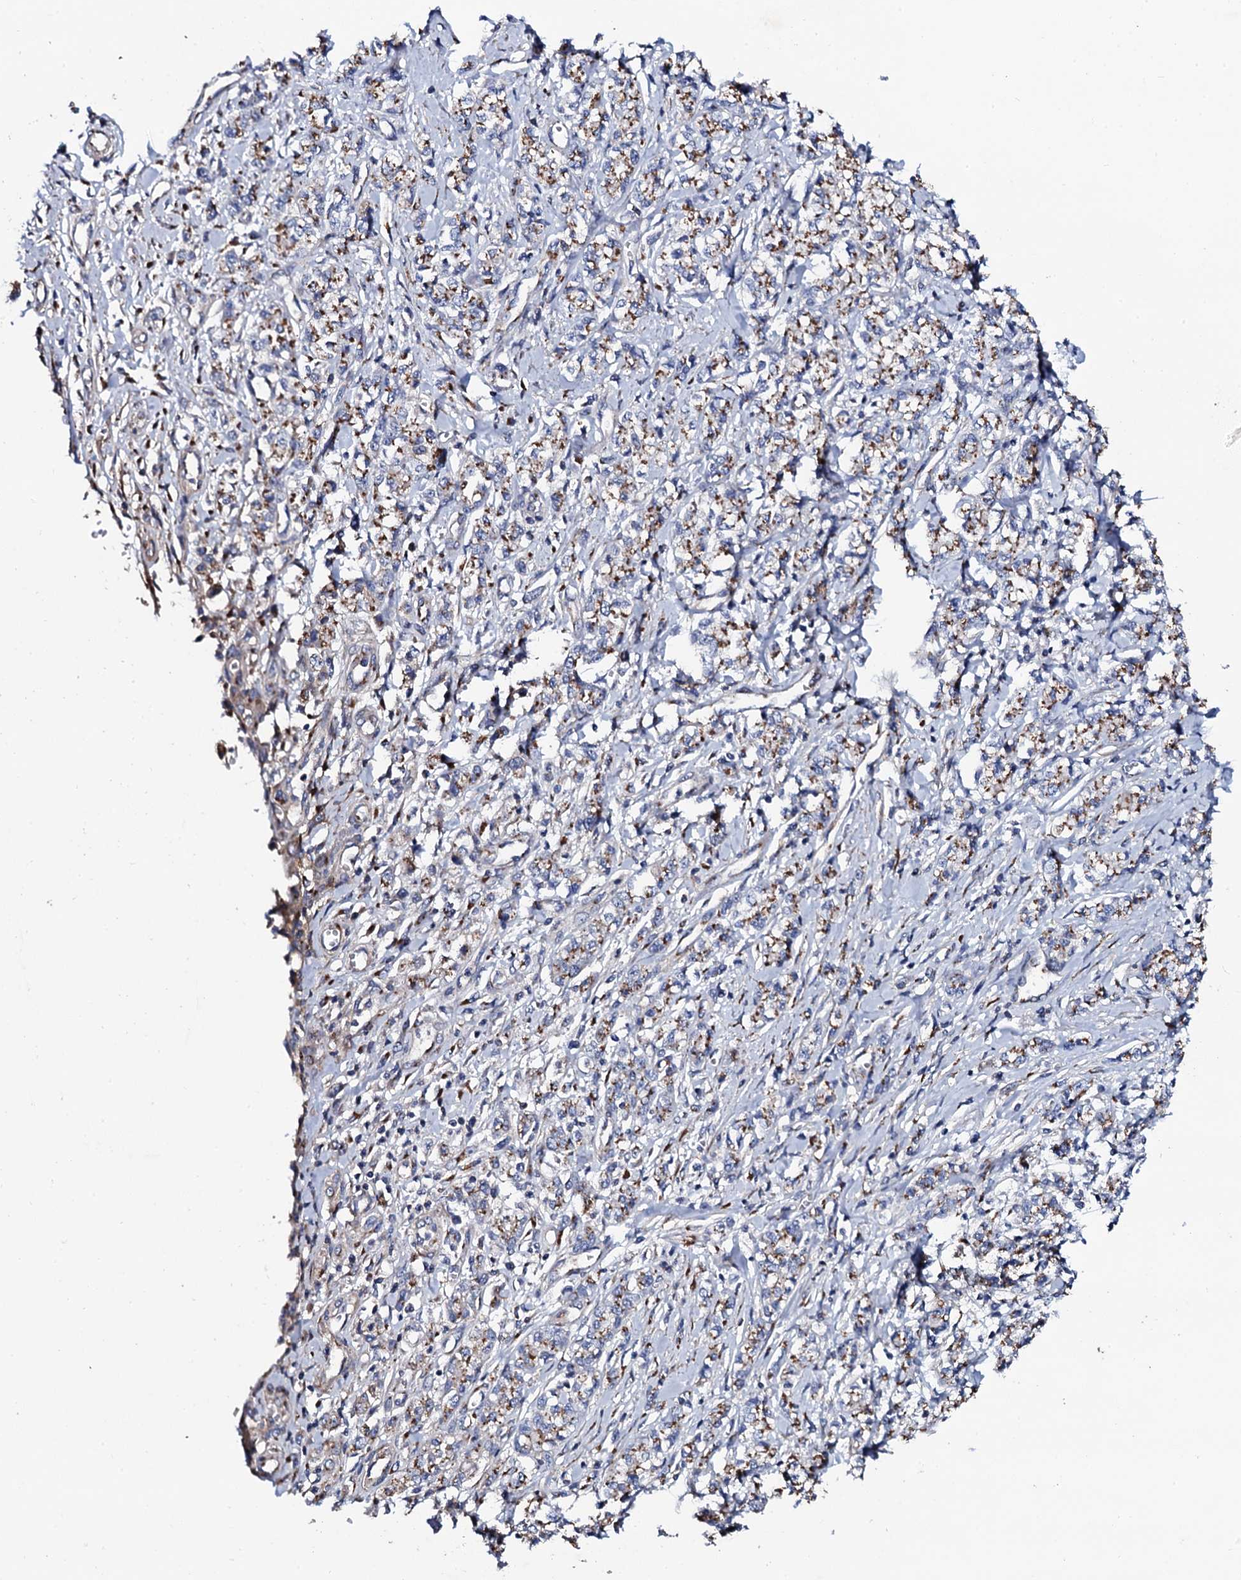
{"staining": {"intensity": "moderate", "quantity": ">75%", "location": "cytoplasmic/membranous"}, "tissue": "stomach cancer", "cell_type": "Tumor cells", "image_type": "cancer", "snomed": [{"axis": "morphology", "description": "Adenocarcinoma, NOS"}, {"axis": "topography", "description": "Stomach"}], "caption": "Protein staining of stomach cancer tissue displays moderate cytoplasmic/membranous positivity in approximately >75% of tumor cells.", "gene": "PLET1", "patient": {"sex": "female", "age": 76}}